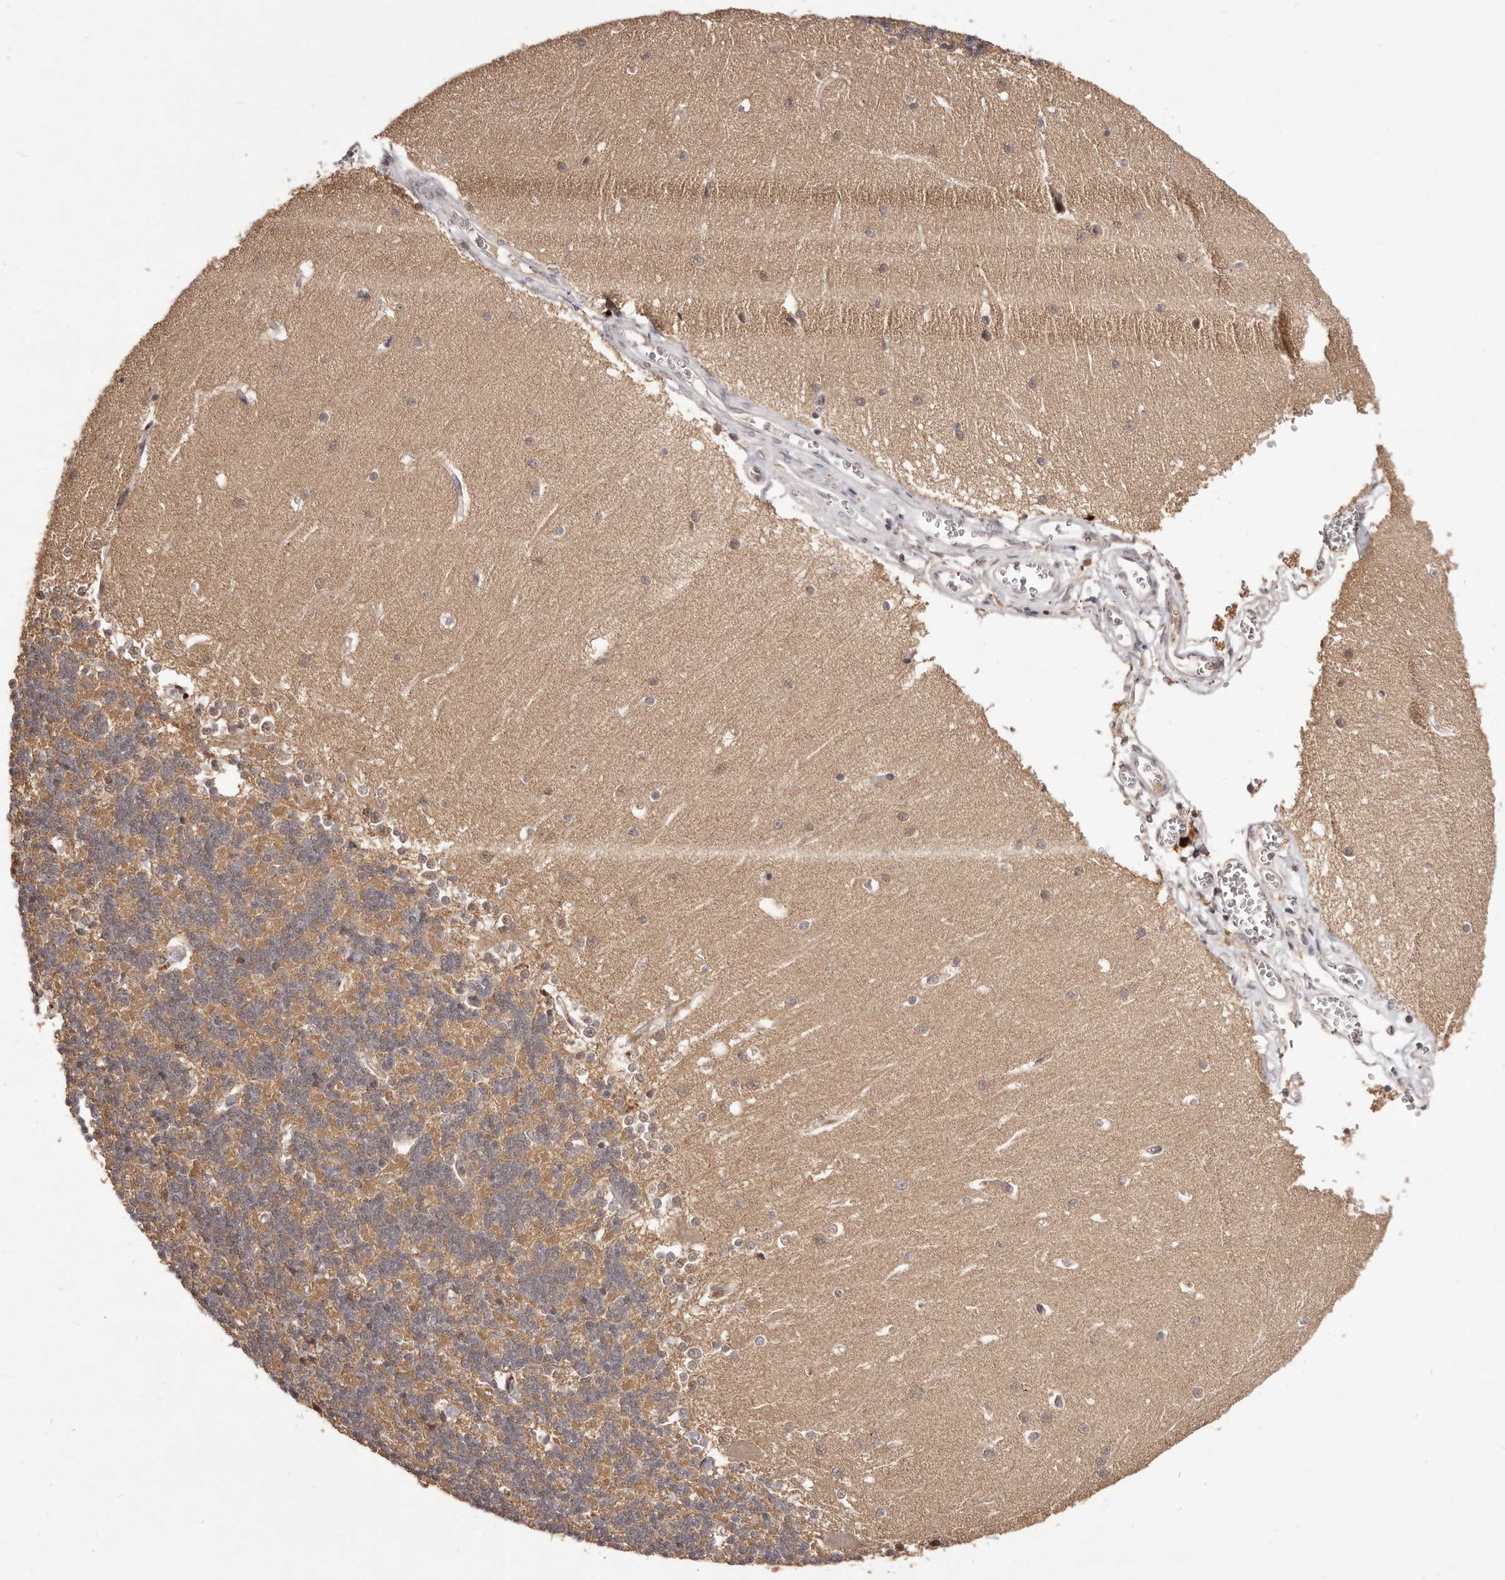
{"staining": {"intensity": "moderate", "quantity": ">75%", "location": "cytoplasmic/membranous,nuclear"}, "tissue": "cerebellum", "cell_type": "Cells in granular layer", "image_type": "normal", "snomed": [{"axis": "morphology", "description": "Normal tissue, NOS"}, {"axis": "topography", "description": "Cerebellum"}], "caption": "Immunohistochemical staining of normal human cerebellum displays medium levels of moderate cytoplasmic/membranous,nuclear staining in approximately >75% of cells in granular layer. The staining was performed using DAB, with brown indicating positive protein expression. Nuclei are stained blue with hematoxylin.", "gene": "TSPAN13", "patient": {"sex": "male", "age": 37}}